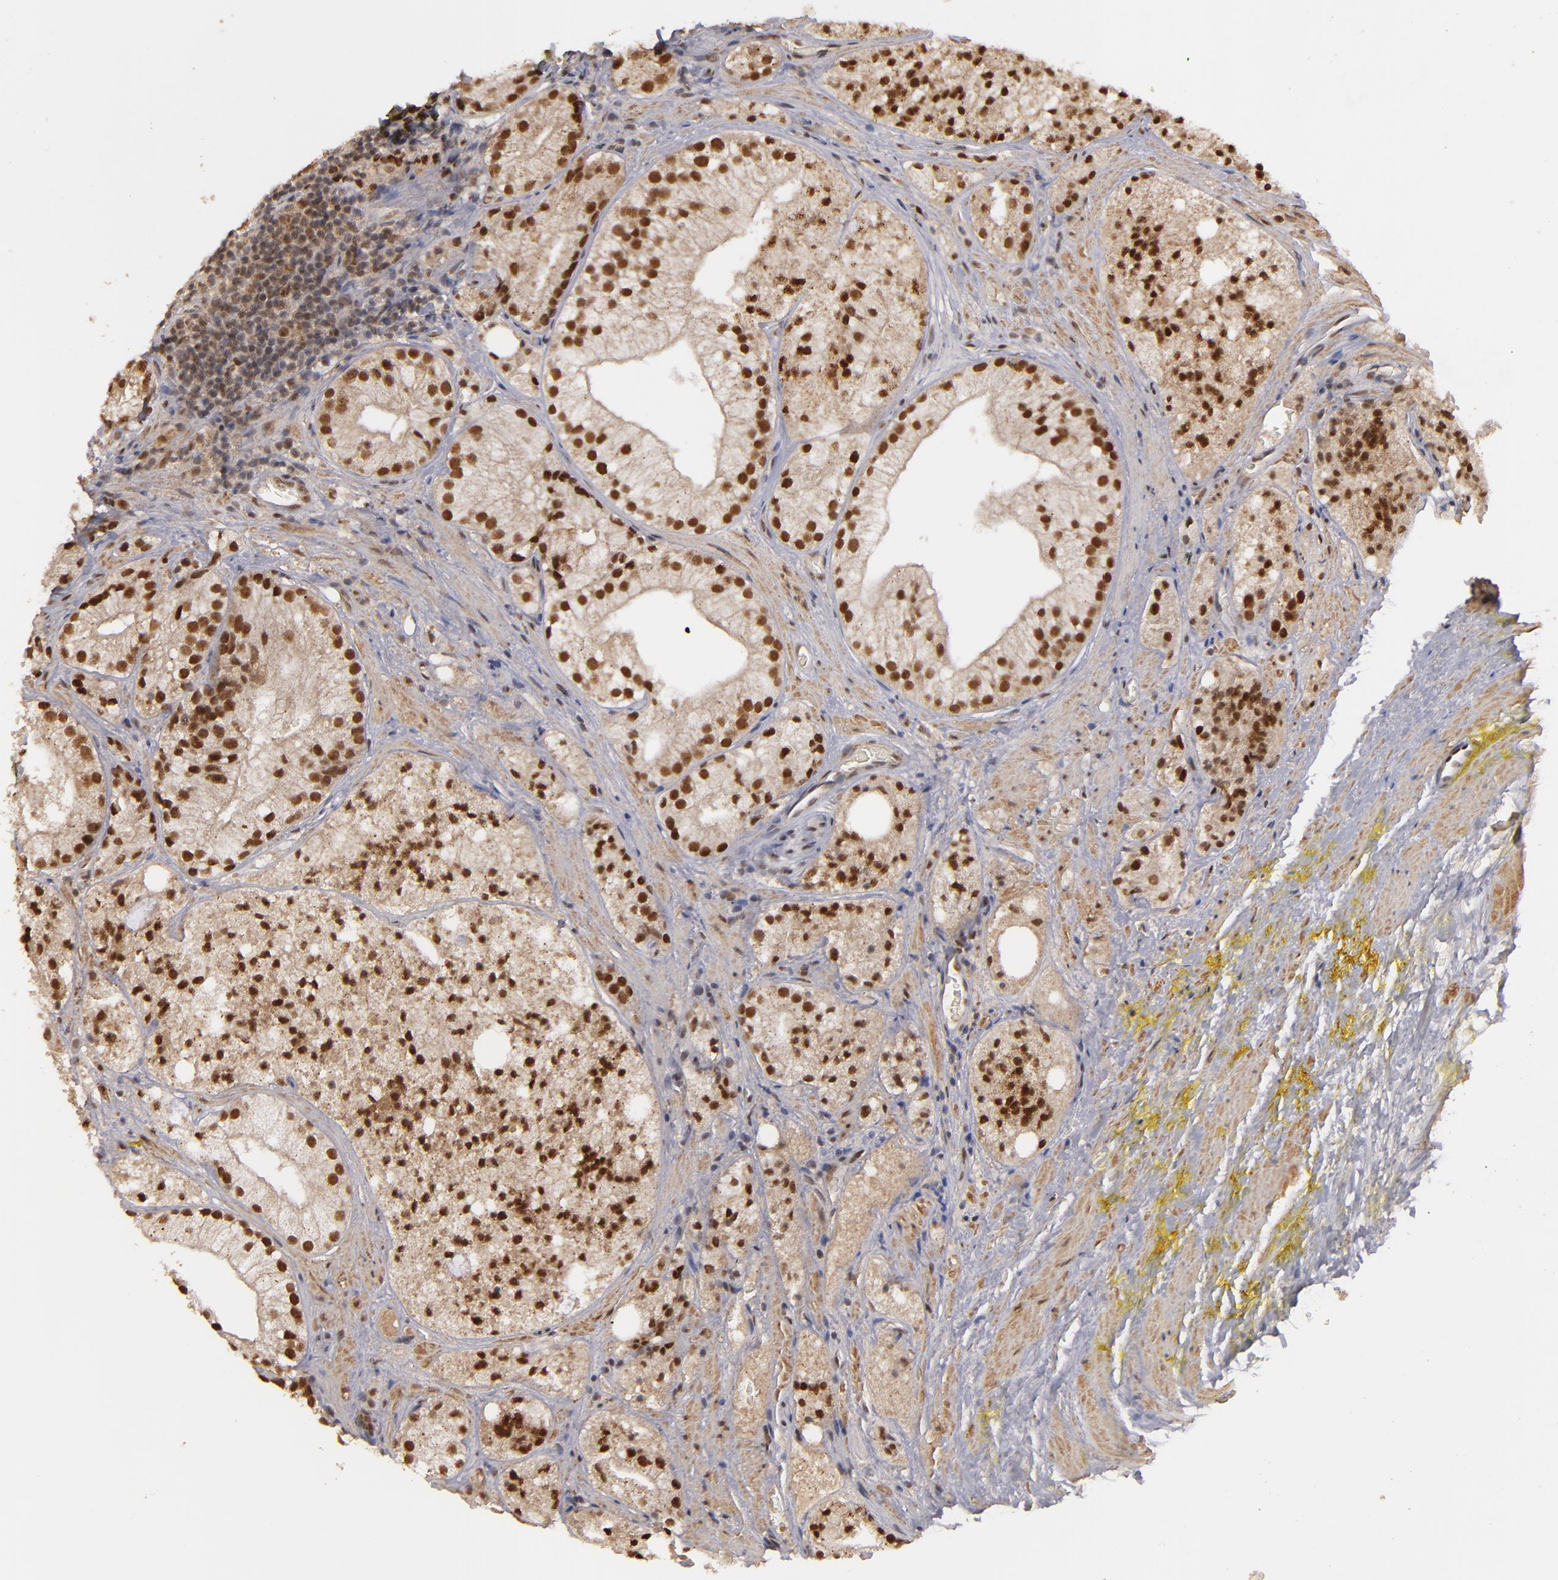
{"staining": {"intensity": "moderate", "quantity": ">75%", "location": "nuclear"}, "tissue": "prostate cancer", "cell_type": "Tumor cells", "image_type": "cancer", "snomed": [{"axis": "morphology", "description": "Adenocarcinoma, Low grade"}, {"axis": "topography", "description": "Prostate"}], "caption": "Prostate cancer stained for a protein (brown) displays moderate nuclear positive positivity in about >75% of tumor cells.", "gene": "ZNF234", "patient": {"sex": "male", "age": 60}}